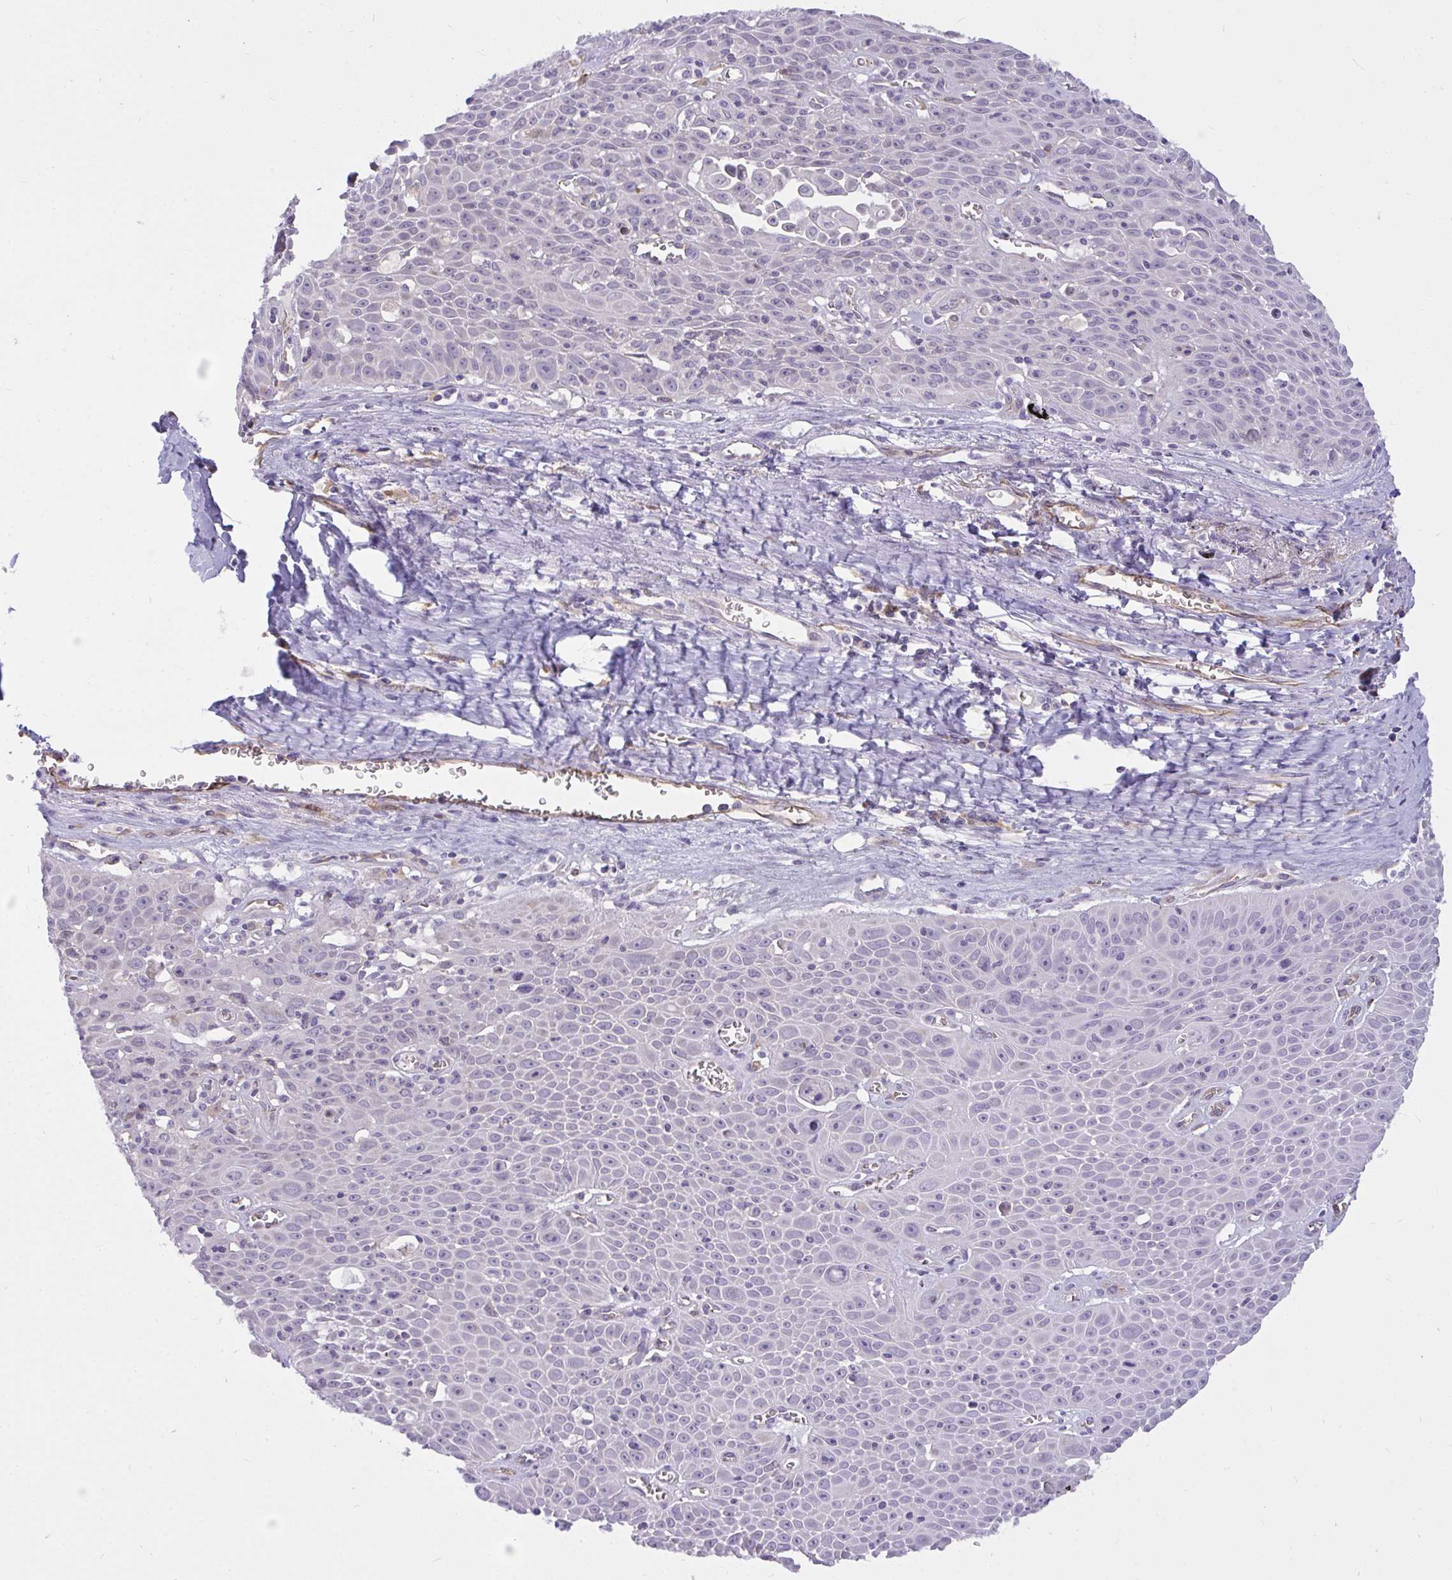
{"staining": {"intensity": "negative", "quantity": "none", "location": "none"}, "tissue": "lung cancer", "cell_type": "Tumor cells", "image_type": "cancer", "snomed": [{"axis": "morphology", "description": "Squamous cell carcinoma, NOS"}, {"axis": "morphology", "description": "Squamous cell carcinoma, metastatic, NOS"}, {"axis": "topography", "description": "Lymph node"}, {"axis": "topography", "description": "Lung"}], "caption": "A histopathology image of lung squamous cell carcinoma stained for a protein exhibits no brown staining in tumor cells.", "gene": "SEMA6B", "patient": {"sex": "female", "age": 62}}